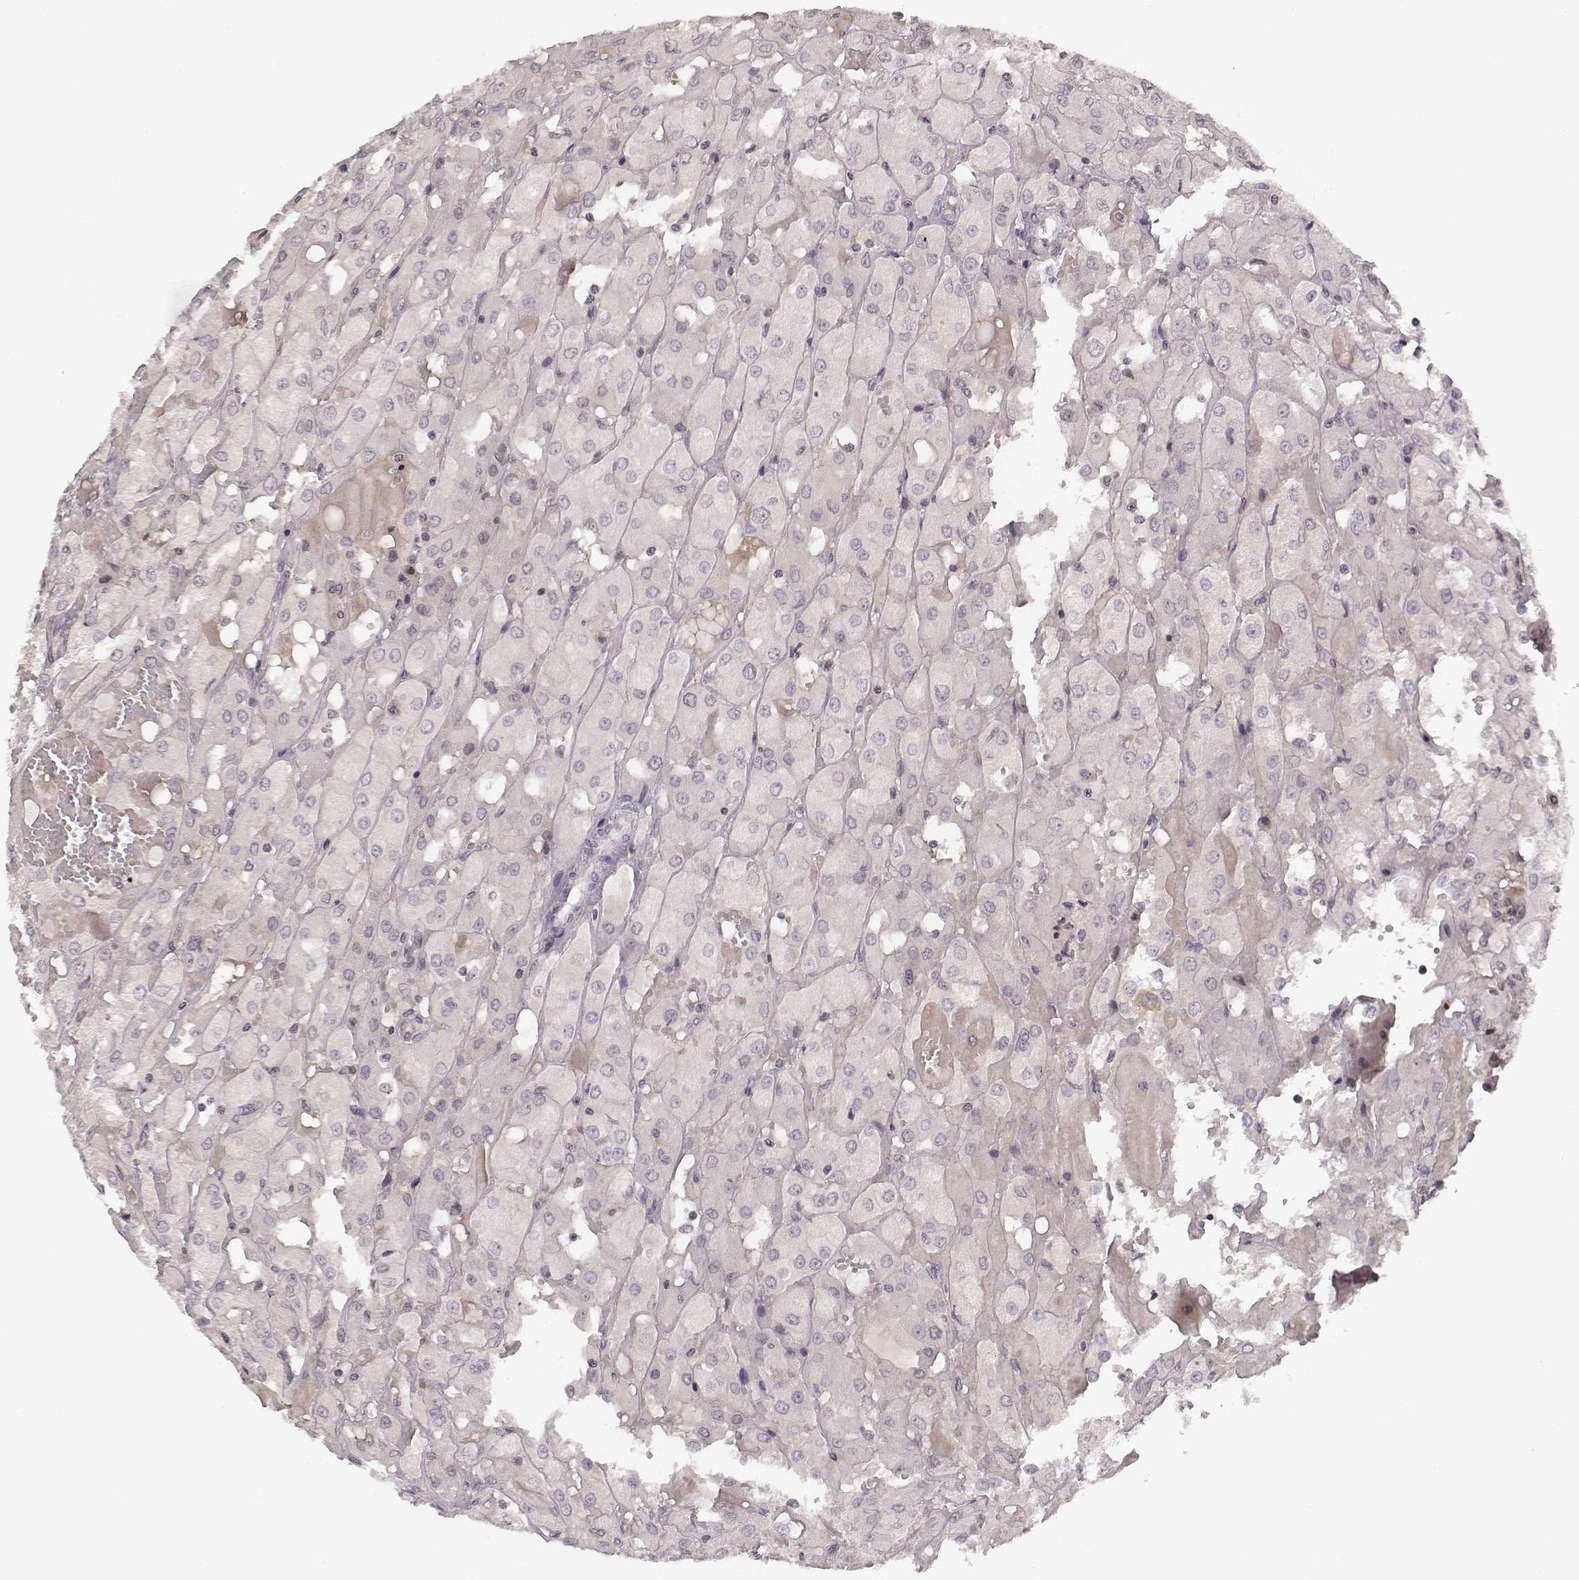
{"staining": {"intensity": "negative", "quantity": "none", "location": "none"}, "tissue": "renal cancer", "cell_type": "Tumor cells", "image_type": "cancer", "snomed": [{"axis": "morphology", "description": "Adenocarcinoma, NOS"}, {"axis": "topography", "description": "Kidney"}], "caption": "This is an IHC photomicrograph of adenocarcinoma (renal). There is no staining in tumor cells.", "gene": "GRM4", "patient": {"sex": "male", "age": 72}}